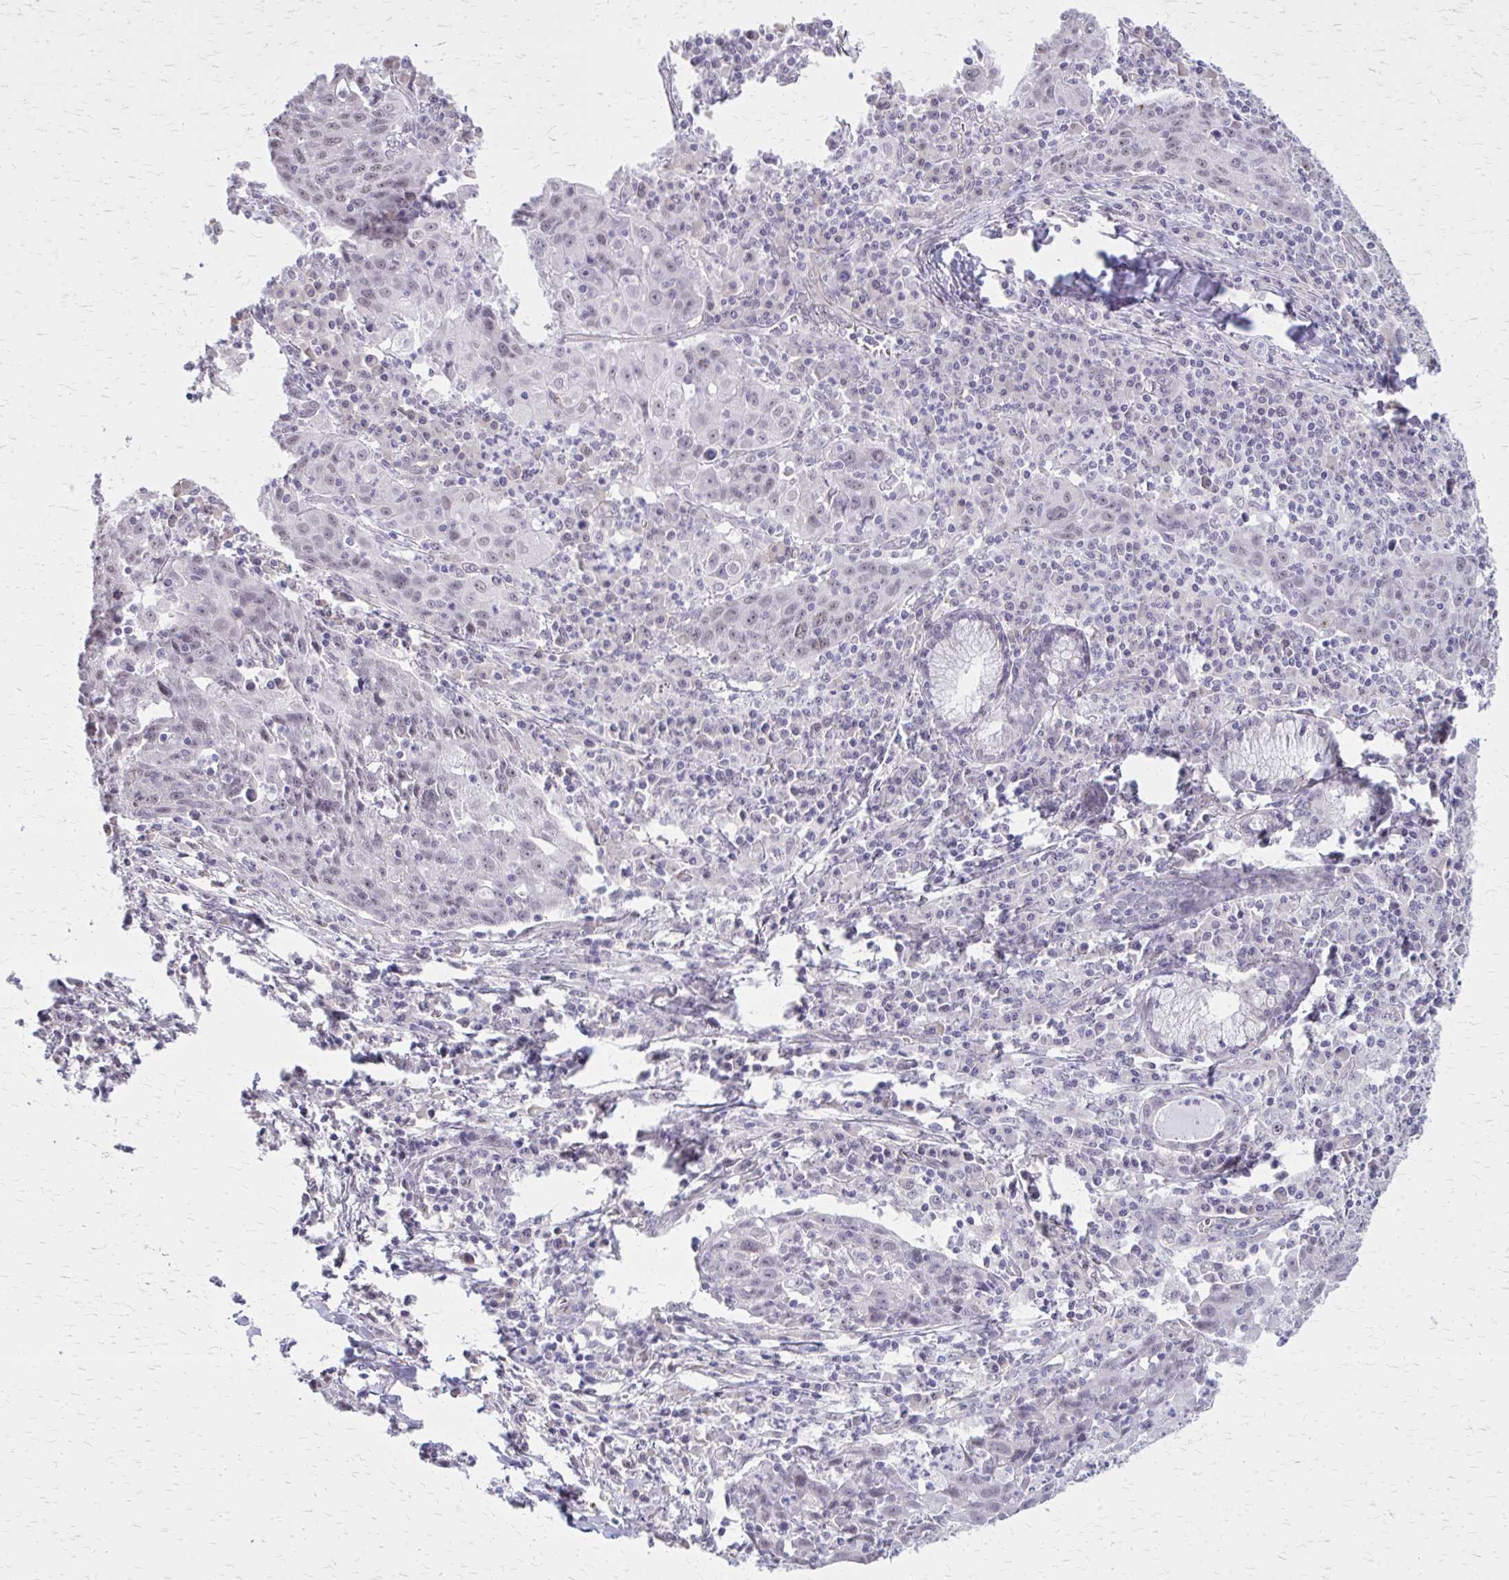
{"staining": {"intensity": "negative", "quantity": "none", "location": "none"}, "tissue": "lung cancer", "cell_type": "Tumor cells", "image_type": "cancer", "snomed": [{"axis": "morphology", "description": "Squamous cell carcinoma, NOS"}, {"axis": "morphology", "description": "Squamous cell carcinoma, metastatic, NOS"}, {"axis": "topography", "description": "Bronchus"}, {"axis": "topography", "description": "Lung"}], "caption": "Immunohistochemistry histopathology image of neoplastic tissue: human lung metastatic squamous cell carcinoma stained with DAB demonstrates no significant protein expression in tumor cells. (DAB (3,3'-diaminobenzidine) IHC, high magnification).", "gene": "PLCB1", "patient": {"sex": "male", "age": 62}}